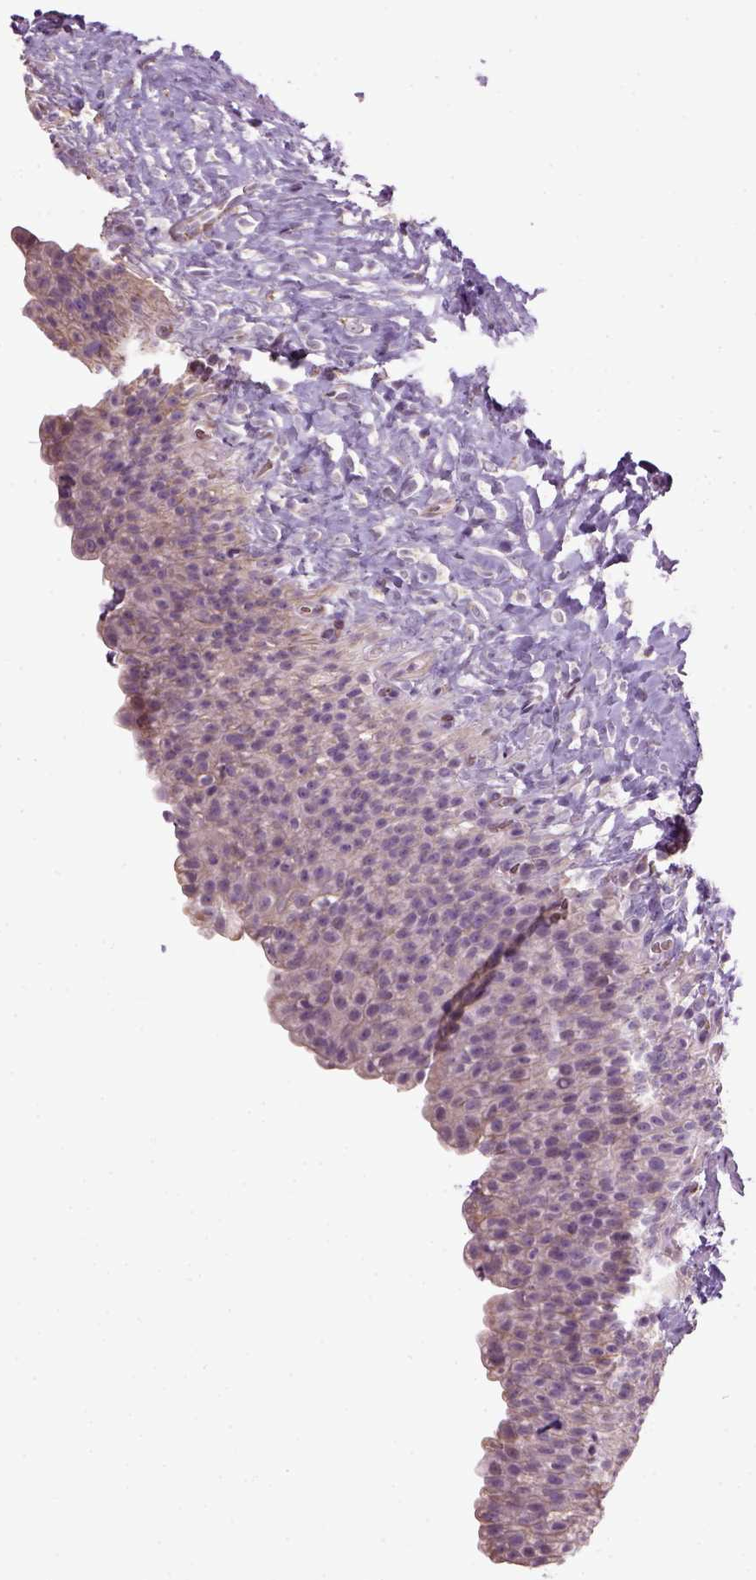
{"staining": {"intensity": "weak", "quantity": "25%-75%", "location": "cytoplasmic/membranous"}, "tissue": "urinary bladder", "cell_type": "Urothelial cells", "image_type": "normal", "snomed": [{"axis": "morphology", "description": "Normal tissue, NOS"}, {"axis": "topography", "description": "Urinary bladder"}, {"axis": "topography", "description": "Prostate"}], "caption": "Protein expression analysis of normal human urinary bladder reveals weak cytoplasmic/membranous positivity in about 25%-75% of urothelial cells. The staining was performed using DAB to visualize the protein expression in brown, while the nuclei were stained in blue with hematoxylin (Magnification: 20x).", "gene": "XK", "patient": {"sex": "male", "age": 76}}